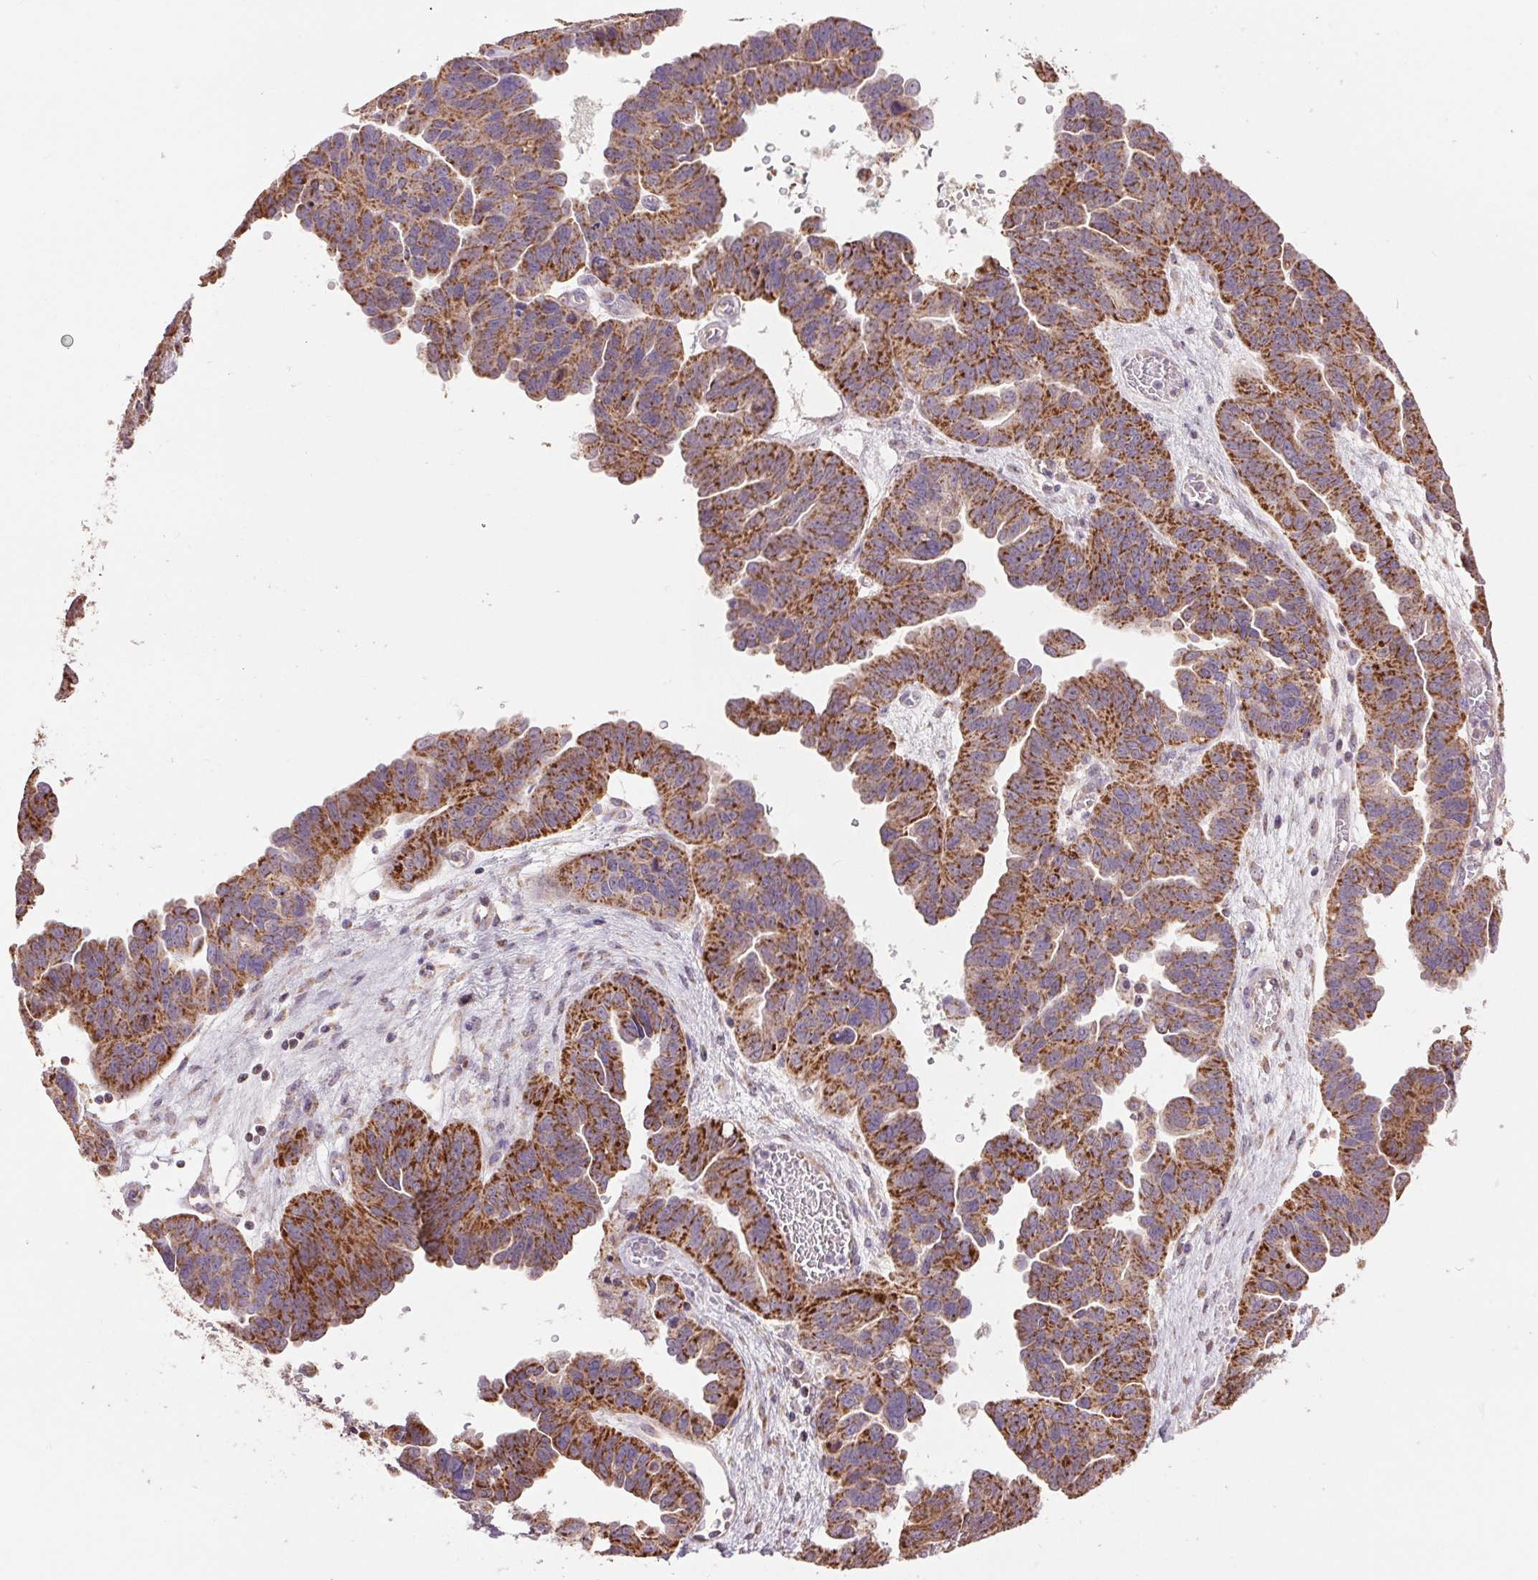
{"staining": {"intensity": "strong", "quantity": ">75%", "location": "cytoplasmic/membranous"}, "tissue": "ovarian cancer", "cell_type": "Tumor cells", "image_type": "cancer", "snomed": [{"axis": "morphology", "description": "Cystadenocarcinoma, serous, NOS"}, {"axis": "topography", "description": "Ovary"}], "caption": "A brown stain shows strong cytoplasmic/membranous positivity of a protein in human ovarian cancer (serous cystadenocarcinoma) tumor cells.", "gene": "DGUOK", "patient": {"sex": "female", "age": 64}}